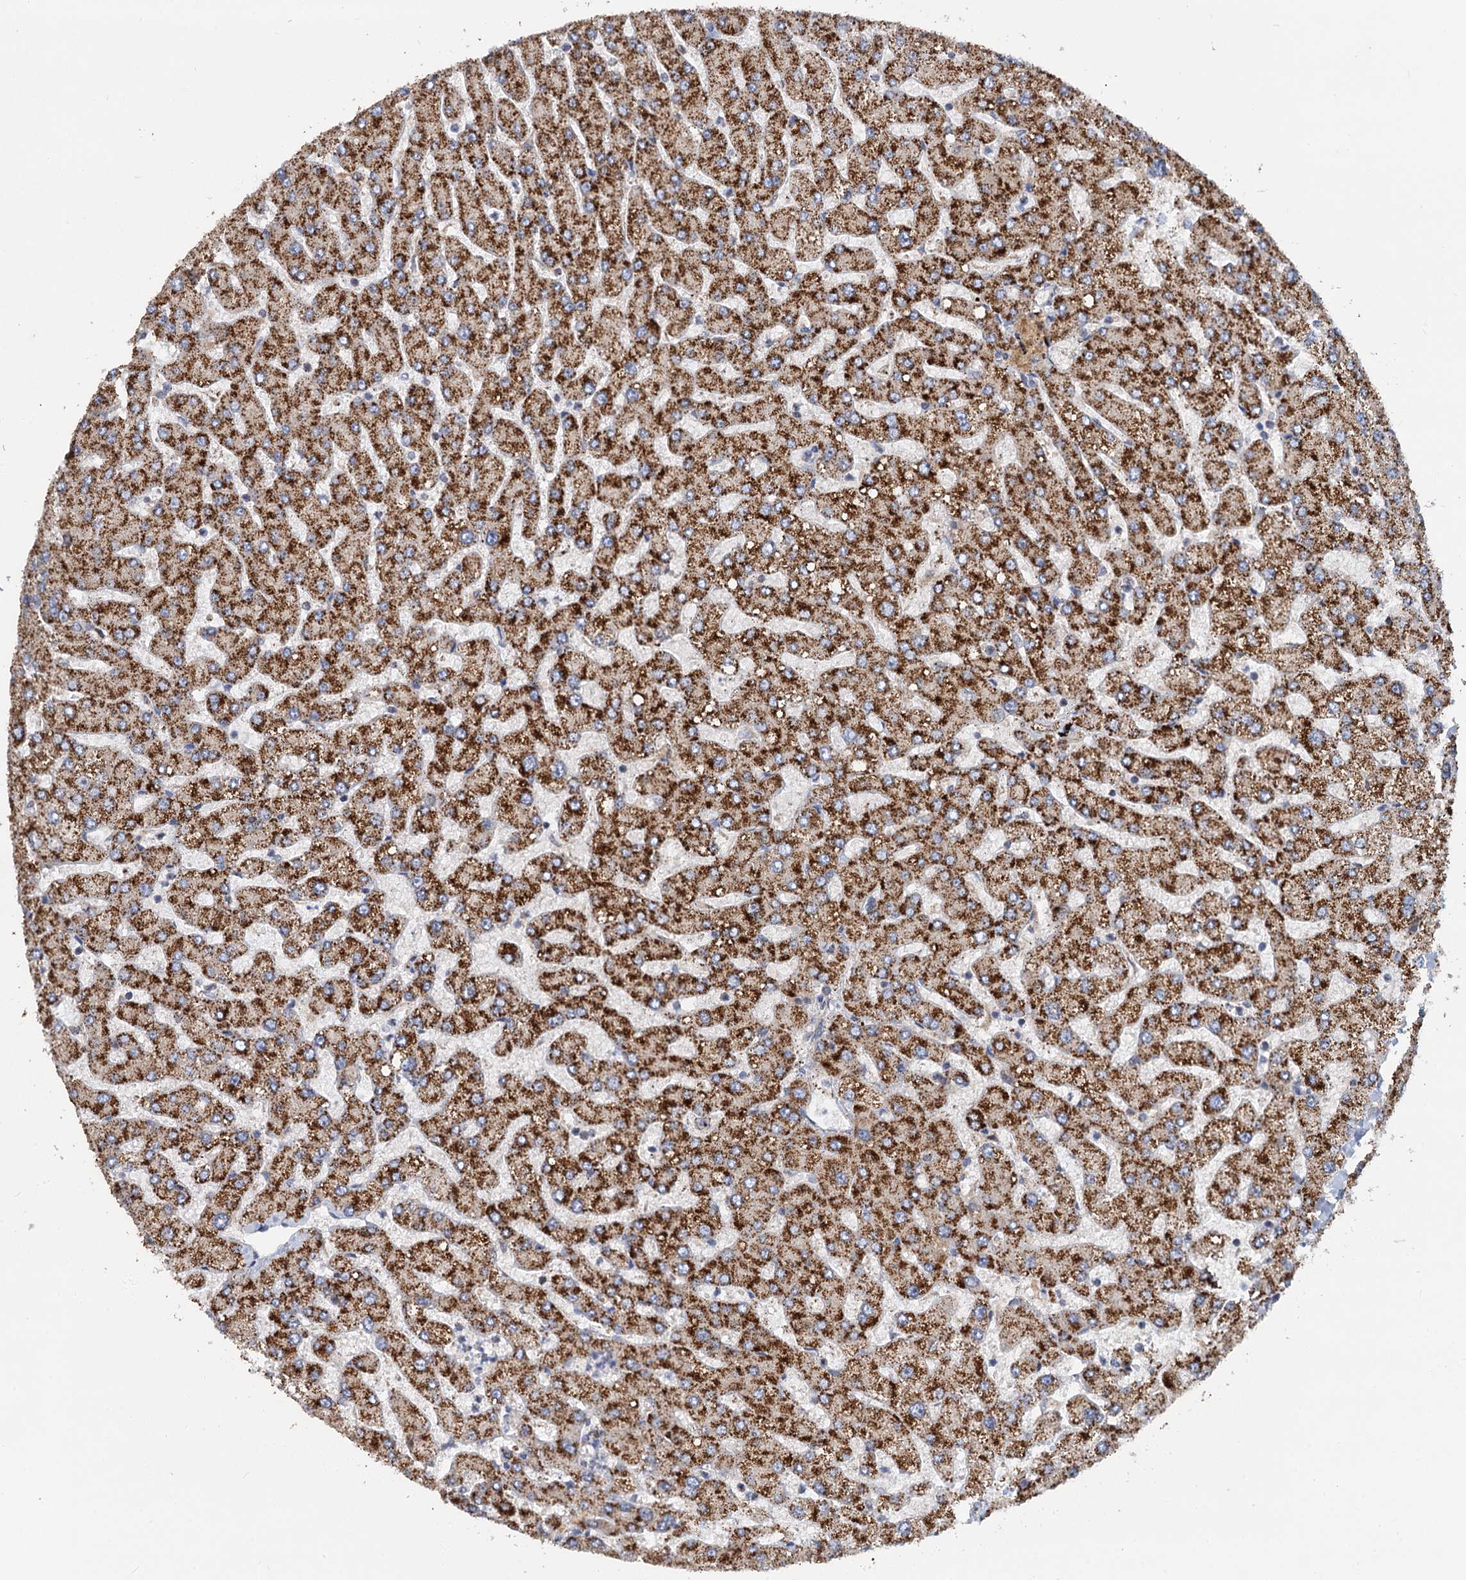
{"staining": {"intensity": "moderate", "quantity": "25%-75%", "location": "cytoplasmic/membranous"}, "tissue": "liver", "cell_type": "Cholangiocytes", "image_type": "normal", "snomed": [{"axis": "morphology", "description": "Normal tissue, NOS"}, {"axis": "topography", "description": "Liver"}], "caption": "A high-resolution micrograph shows immunohistochemistry staining of normal liver, which displays moderate cytoplasmic/membranous expression in approximately 25%-75% of cholangiocytes. (brown staining indicates protein expression, while blue staining denotes nuclei).", "gene": "SUPT20H", "patient": {"sex": "male", "age": 55}}